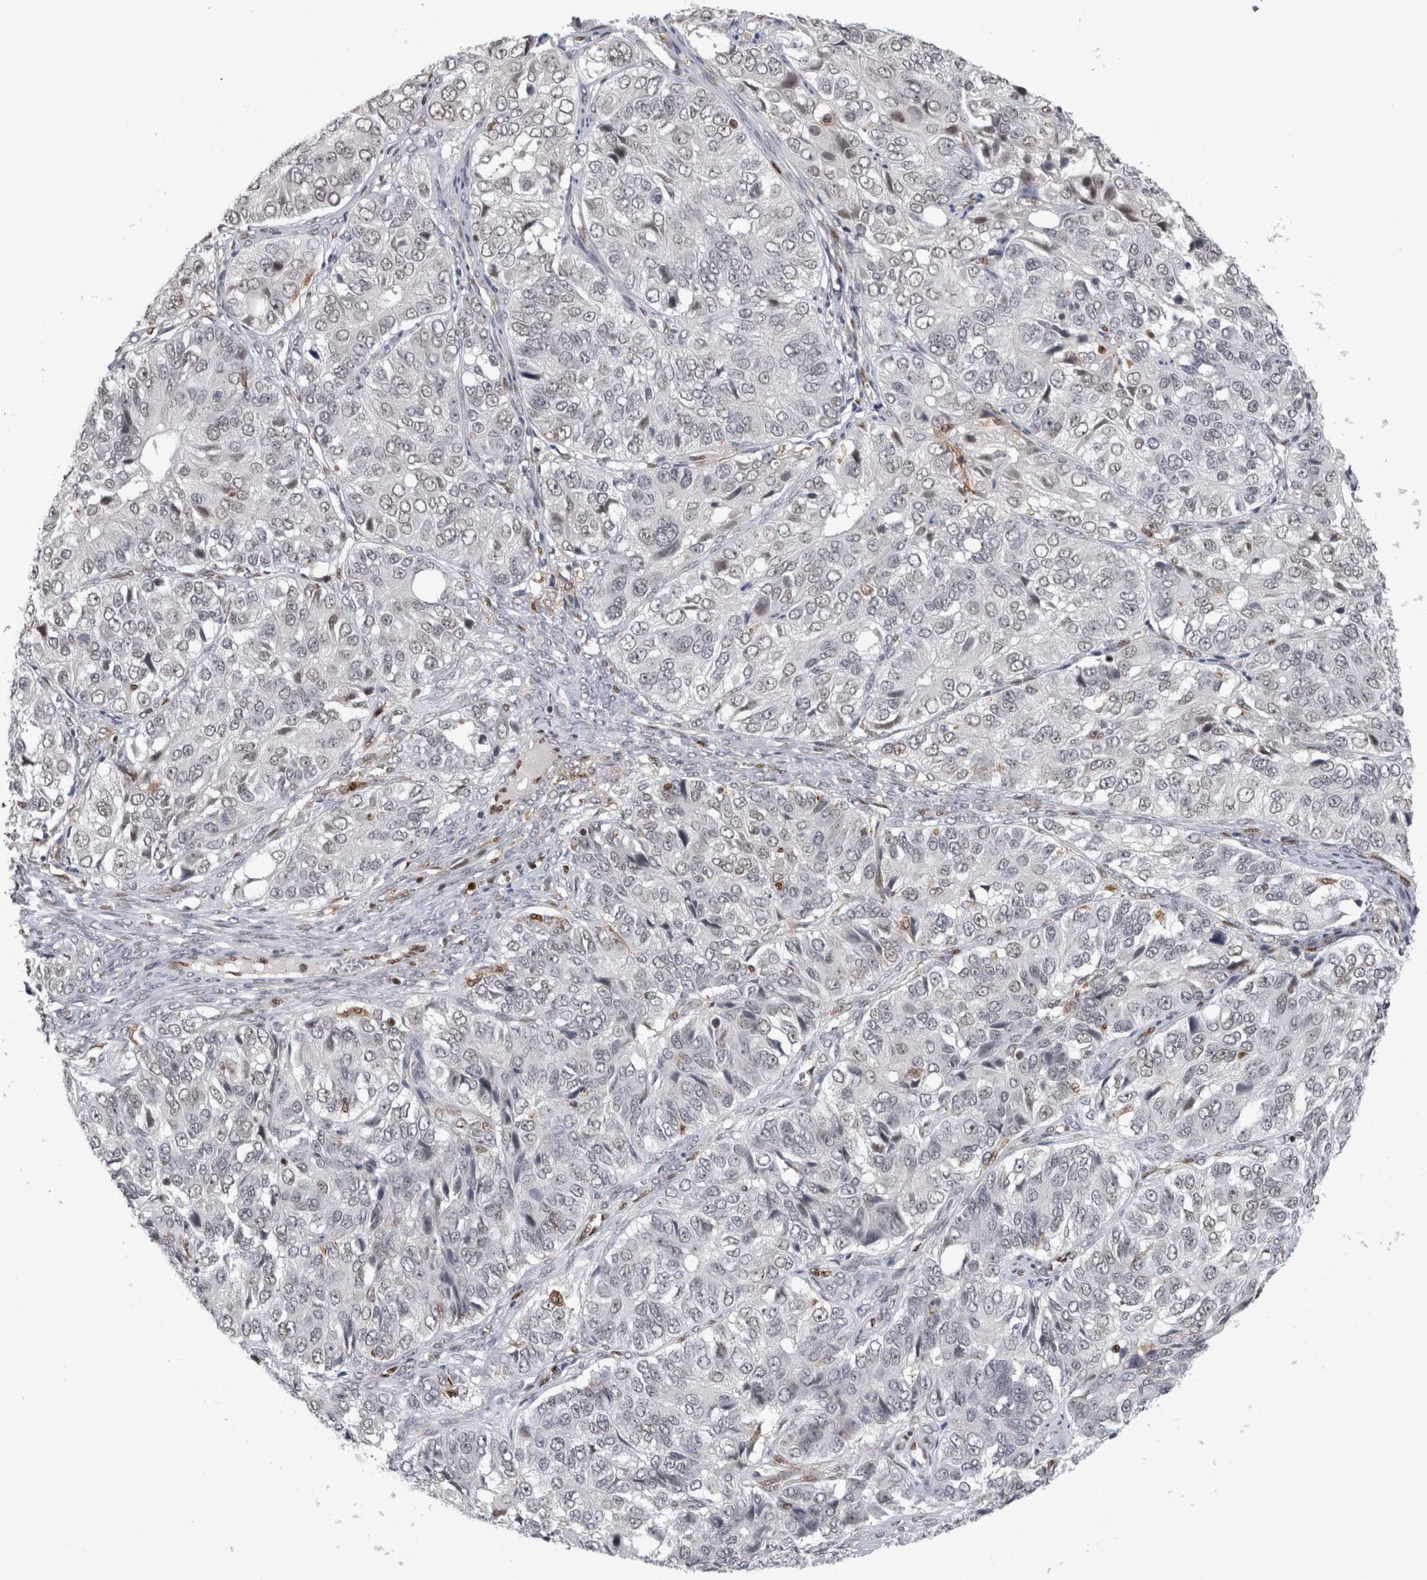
{"staining": {"intensity": "negative", "quantity": "none", "location": "none"}, "tissue": "ovarian cancer", "cell_type": "Tumor cells", "image_type": "cancer", "snomed": [{"axis": "morphology", "description": "Carcinoma, endometroid"}, {"axis": "topography", "description": "Ovary"}], "caption": "The IHC histopathology image has no significant expression in tumor cells of endometroid carcinoma (ovarian) tissue.", "gene": "SRARP", "patient": {"sex": "female", "age": 51}}